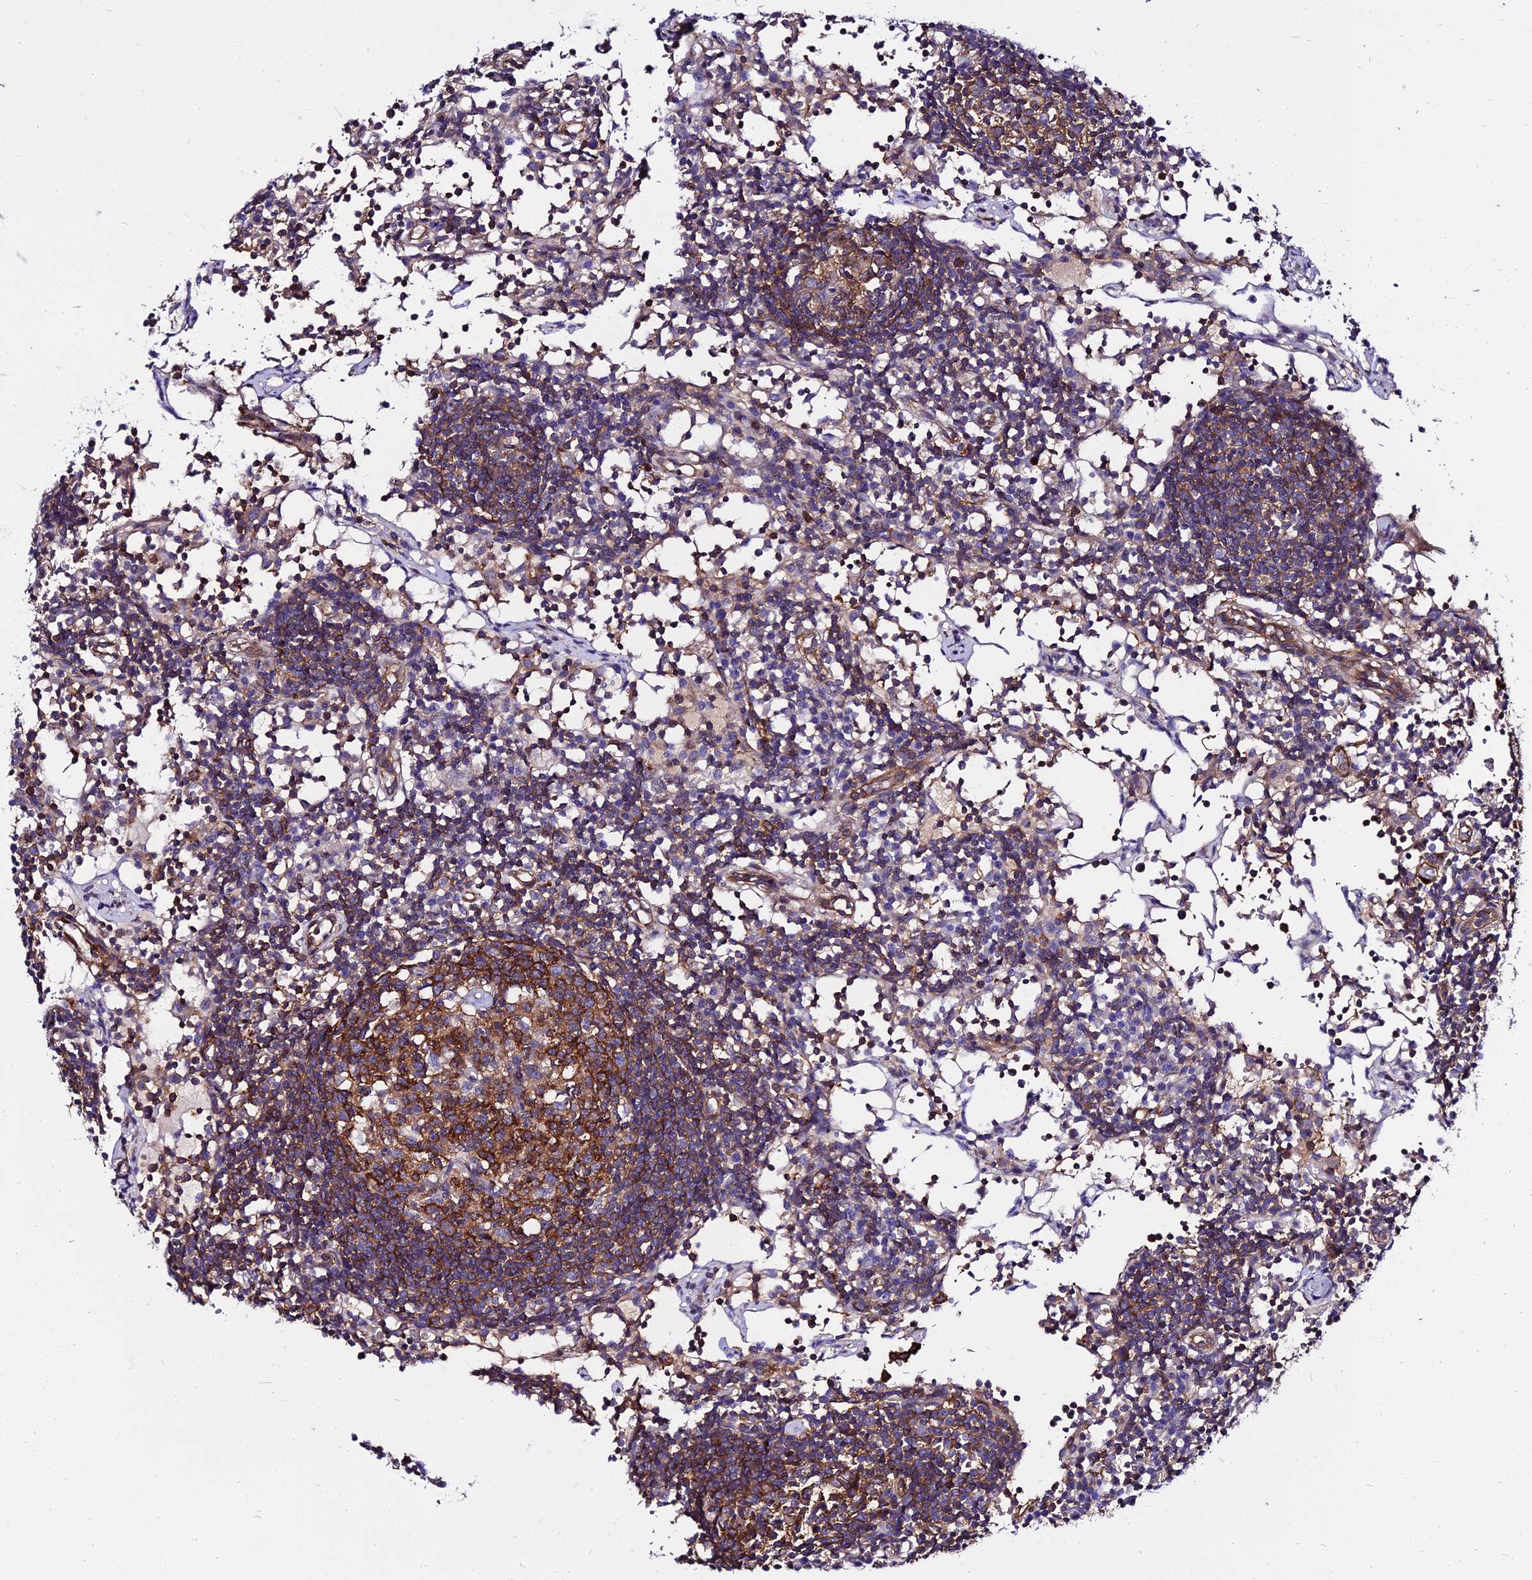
{"staining": {"intensity": "strong", "quantity": ">75%", "location": "cytoplasmic/membranous"}, "tissue": "lymph node", "cell_type": "Germinal center cells", "image_type": "normal", "snomed": [{"axis": "morphology", "description": "Normal tissue, NOS"}, {"axis": "topography", "description": "Lymph node"}], "caption": "Germinal center cells display strong cytoplasmic/membranous staining in approximately >75% of cells in unremarkable lymph node.", "gene": "CSRP1", "patient": {"sex": "female", "age": 55}}